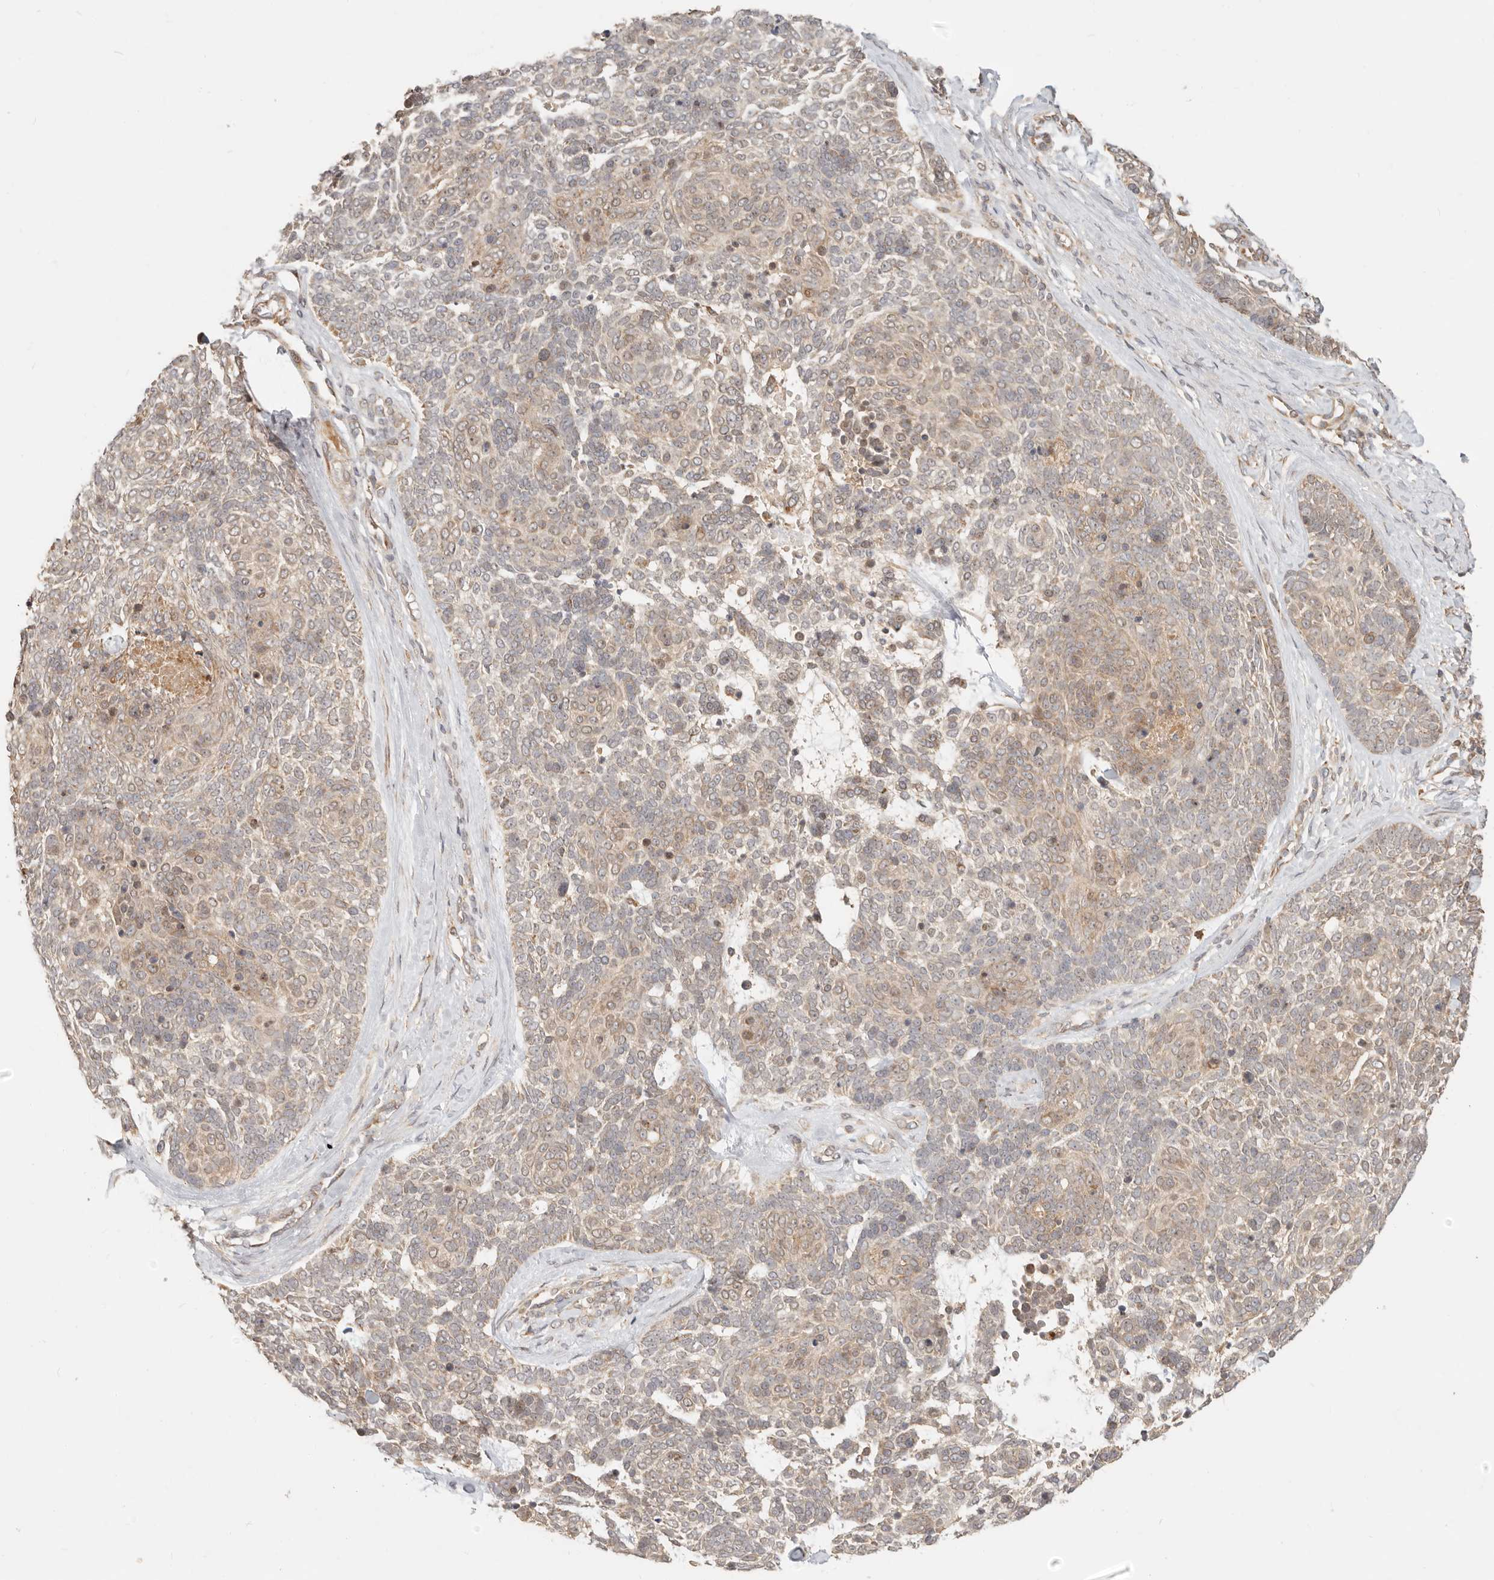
{"staining": {"intensity": "weak", "quantity": ">75%", "location": "cytoplasmic/membranous"}, "tissue": "skin cancer", "cell_type": "Tumor cells", "image_type": "cancer", "snomed": [{"axis": "morphology", "description": "Basal cell carcinoma"}, {"axis": "topography", "description": "Skin"}], "caption": "Immunohistochemistry of human skin basal cell carcinoma reveals low levels of weak cytoplasmic/membranous expression in about >75% of tumor cells.", "gene": "TIMM17A", "patient": {"sex": "female", "age": 81}}